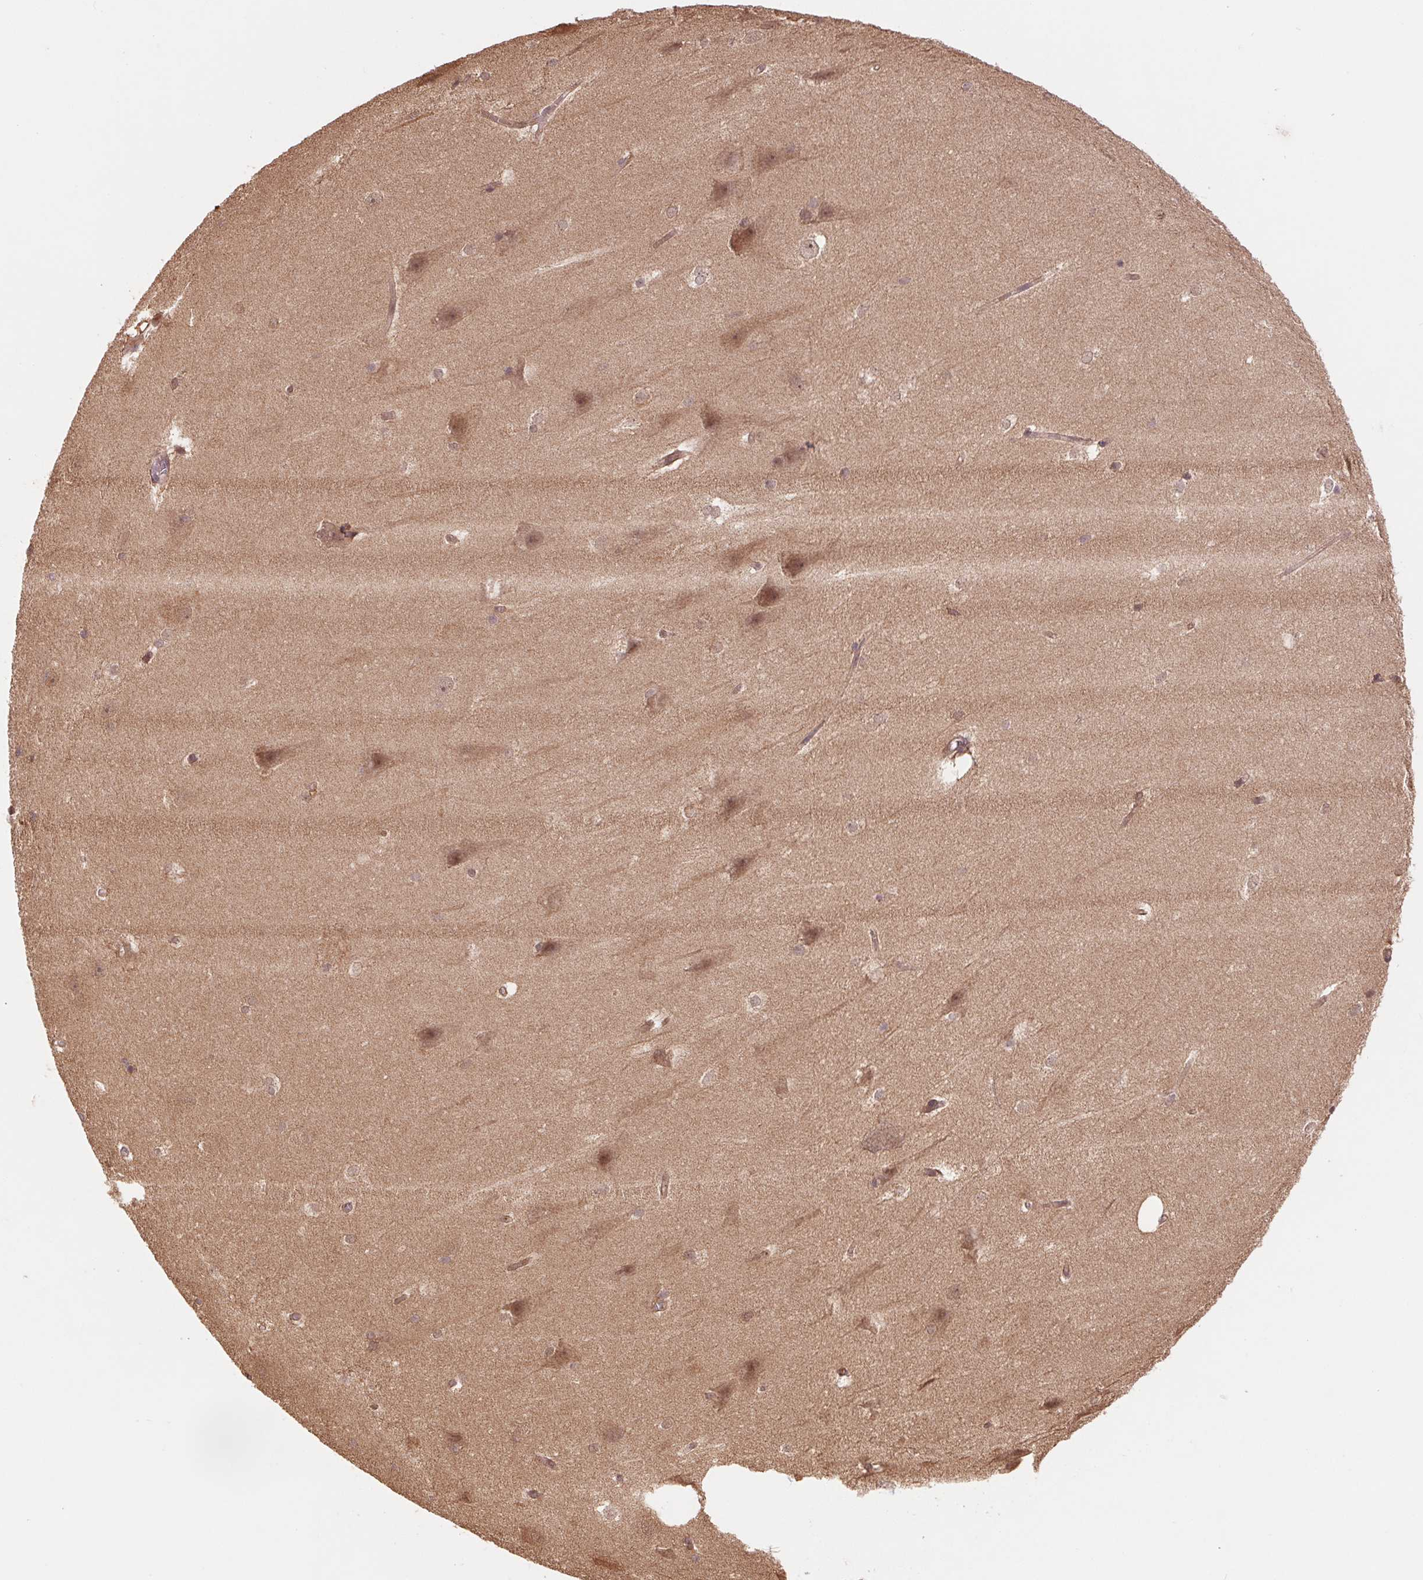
{"staining": {"intensity": "moderate", "quantity": "25%-75%", "location": "cytoplasmic/membranous,nuclear"}, "tissue": "hippocampus", "cell_type": "Glial cells", "image_type": "normal", "snomed": [{"axis": "morphology", "description": "Normal tissue, NOS"}, {"axis": "topography", "description": "Cerebral cortex"}, {"axis": "topography", "description": "Hippocampus"}], "caption": "The photomicrograph displays staining of unremarkable hippocampus, revealing moderate cytoplasmic/membranous,nuclear protein staining (brown color) within glial cells.", "gene": "RRM1", "patient": {"sex": "female", "age": 19}}